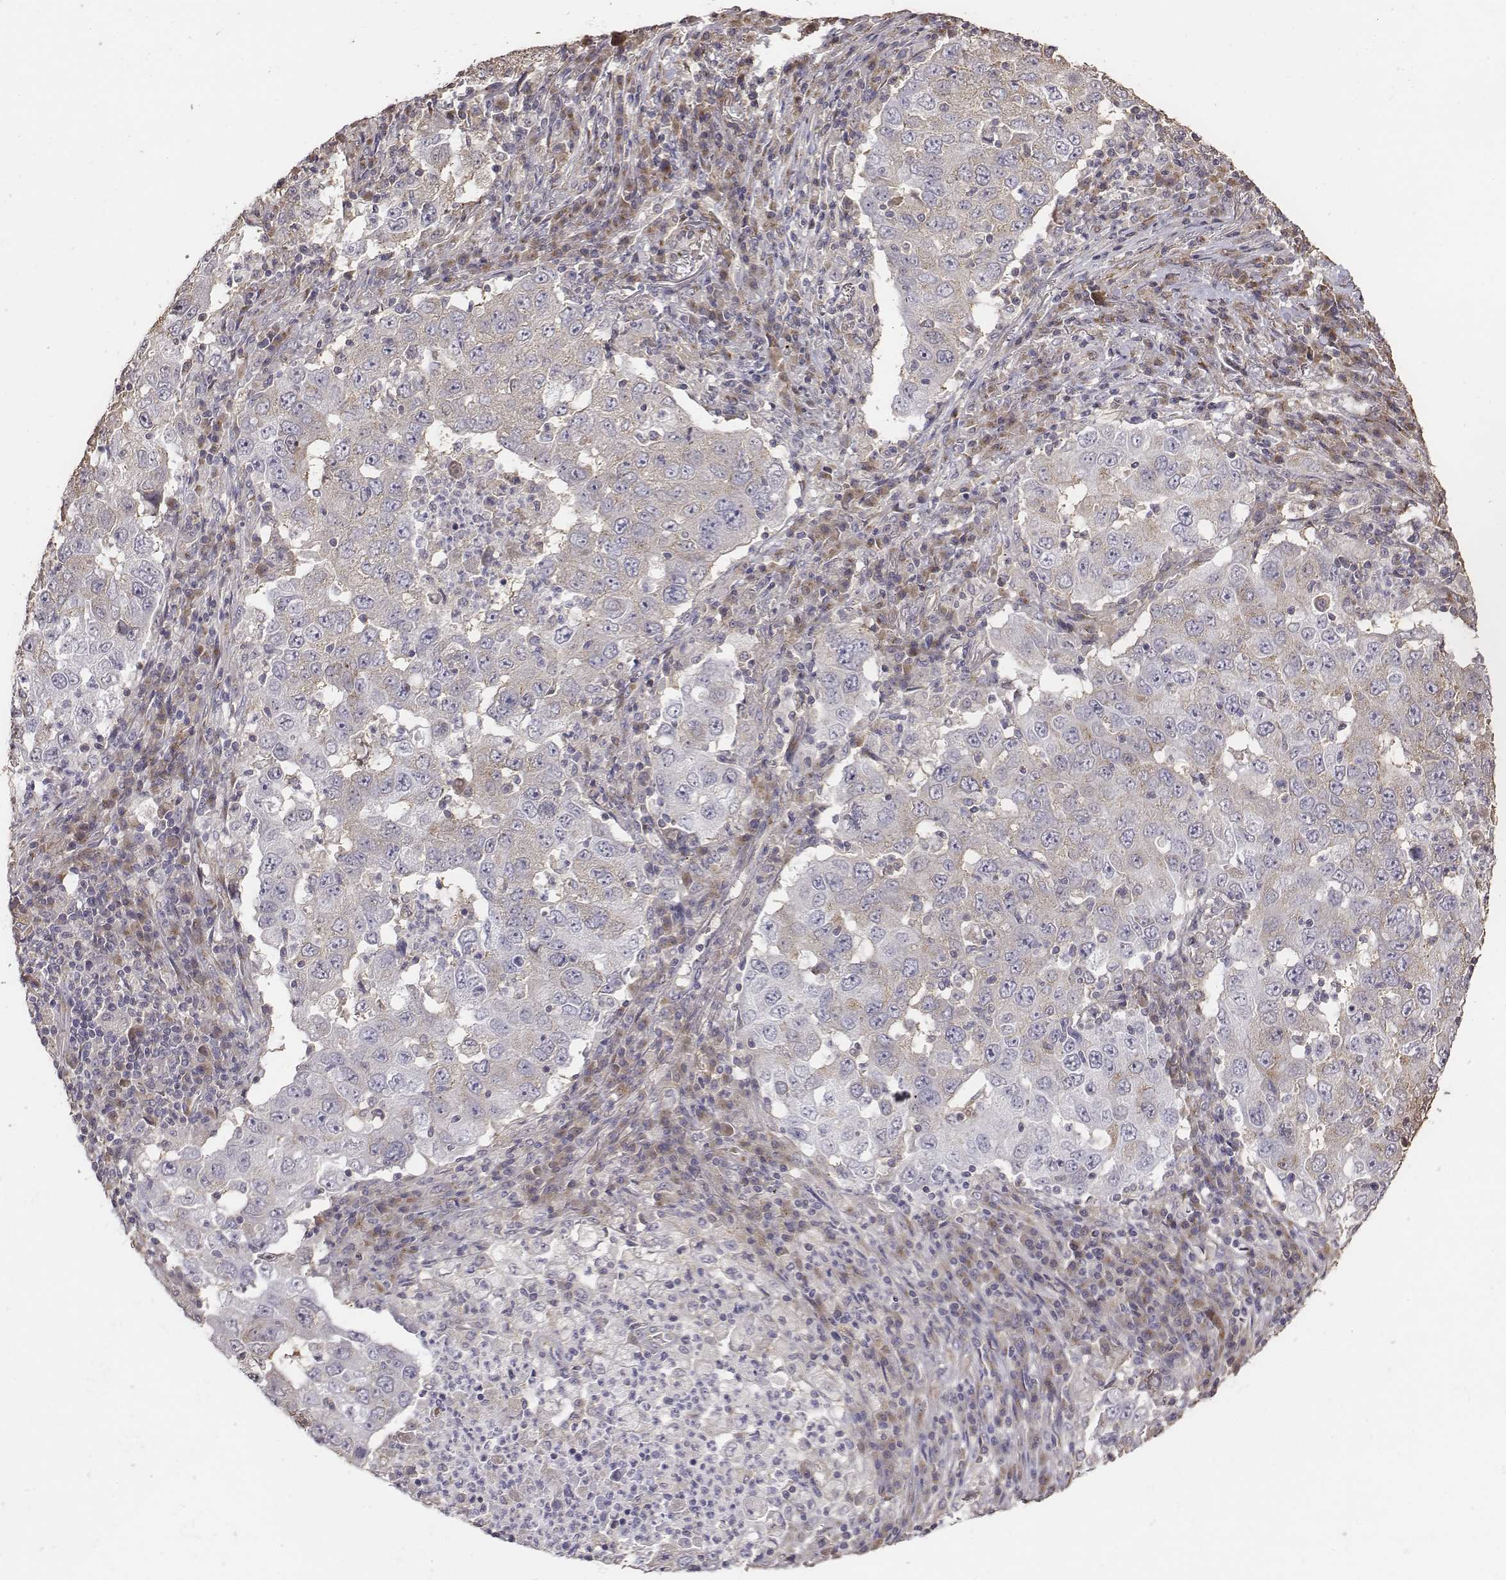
{"staining": {"intensity": "weak", "quantity": "25%-75%", "location": "cytoplasmic/membranous"}, "tissue": "lung cancer", "cell_type": "Tumor cells", "image_type": "cancer", "snomed": [{"axis": "morphology", "description": "Adenocarcinoma, NOS"}, {"axis": "topography", "description": "Lung"}], "caption": "Lung cancer (adenocarcinoma) stained with a protein marker exhibits weak staining in tumor cells.", "gene": "AP1B1", "patient": {"sex": "male", "age": 73}}